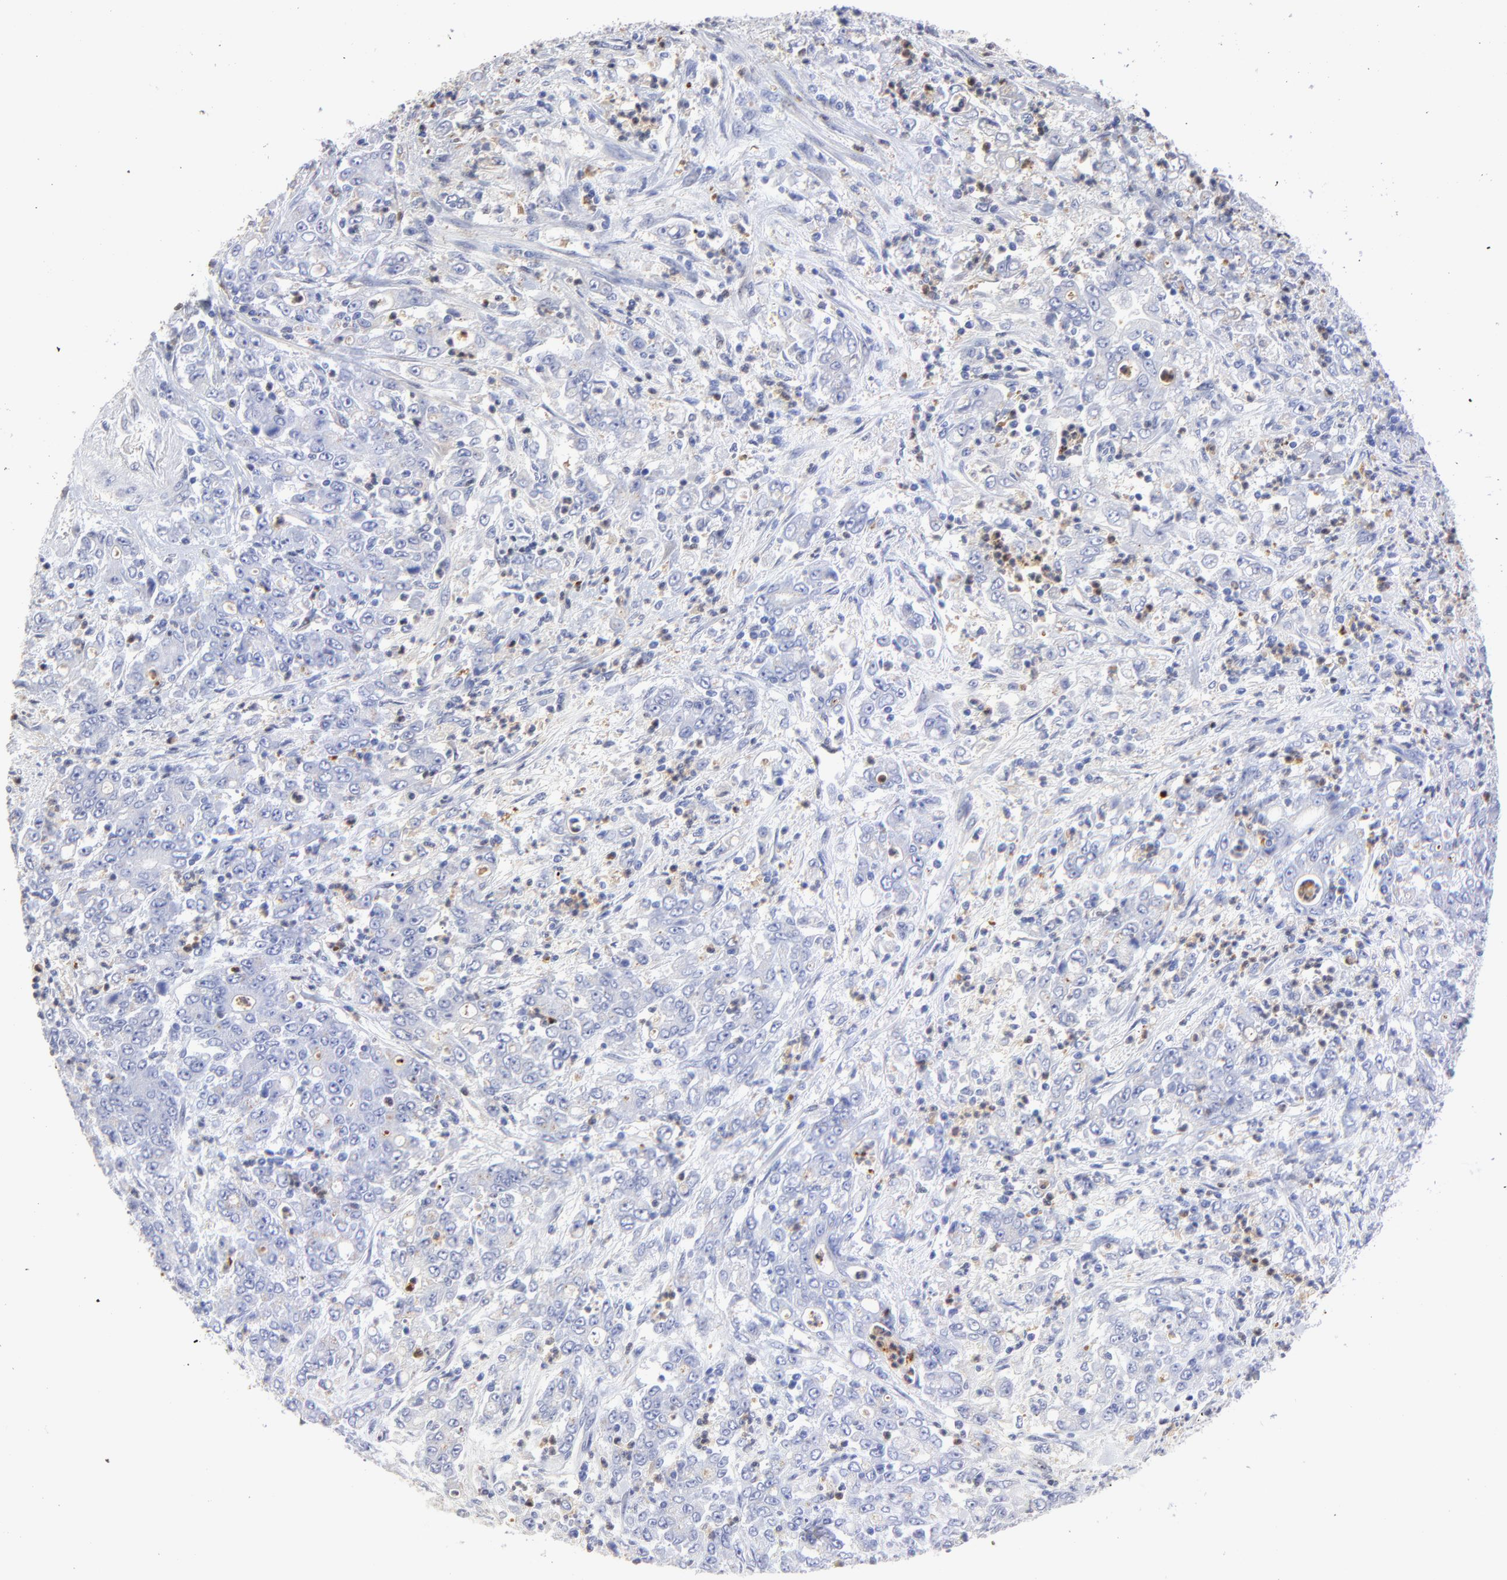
{"staining": {"intensity": "negative", "quantity": "none", "location": "none"}, "tissue": "stomach cancer", "cell_type": "Tumor cells", "image_type": "cancer", "snomed": [{"axis": "morphology", "description": "Adenocarcinoma, NOS"}, {"axis": "topography", "description": "Stomach, lower"}], "caption": "This is an immunohistochemistry (IHC) image of human stomach cancer. There is no positivity in tumor cells.", "gene": "SMARCA1", "patient": {"sex": "female", "age": 71}}